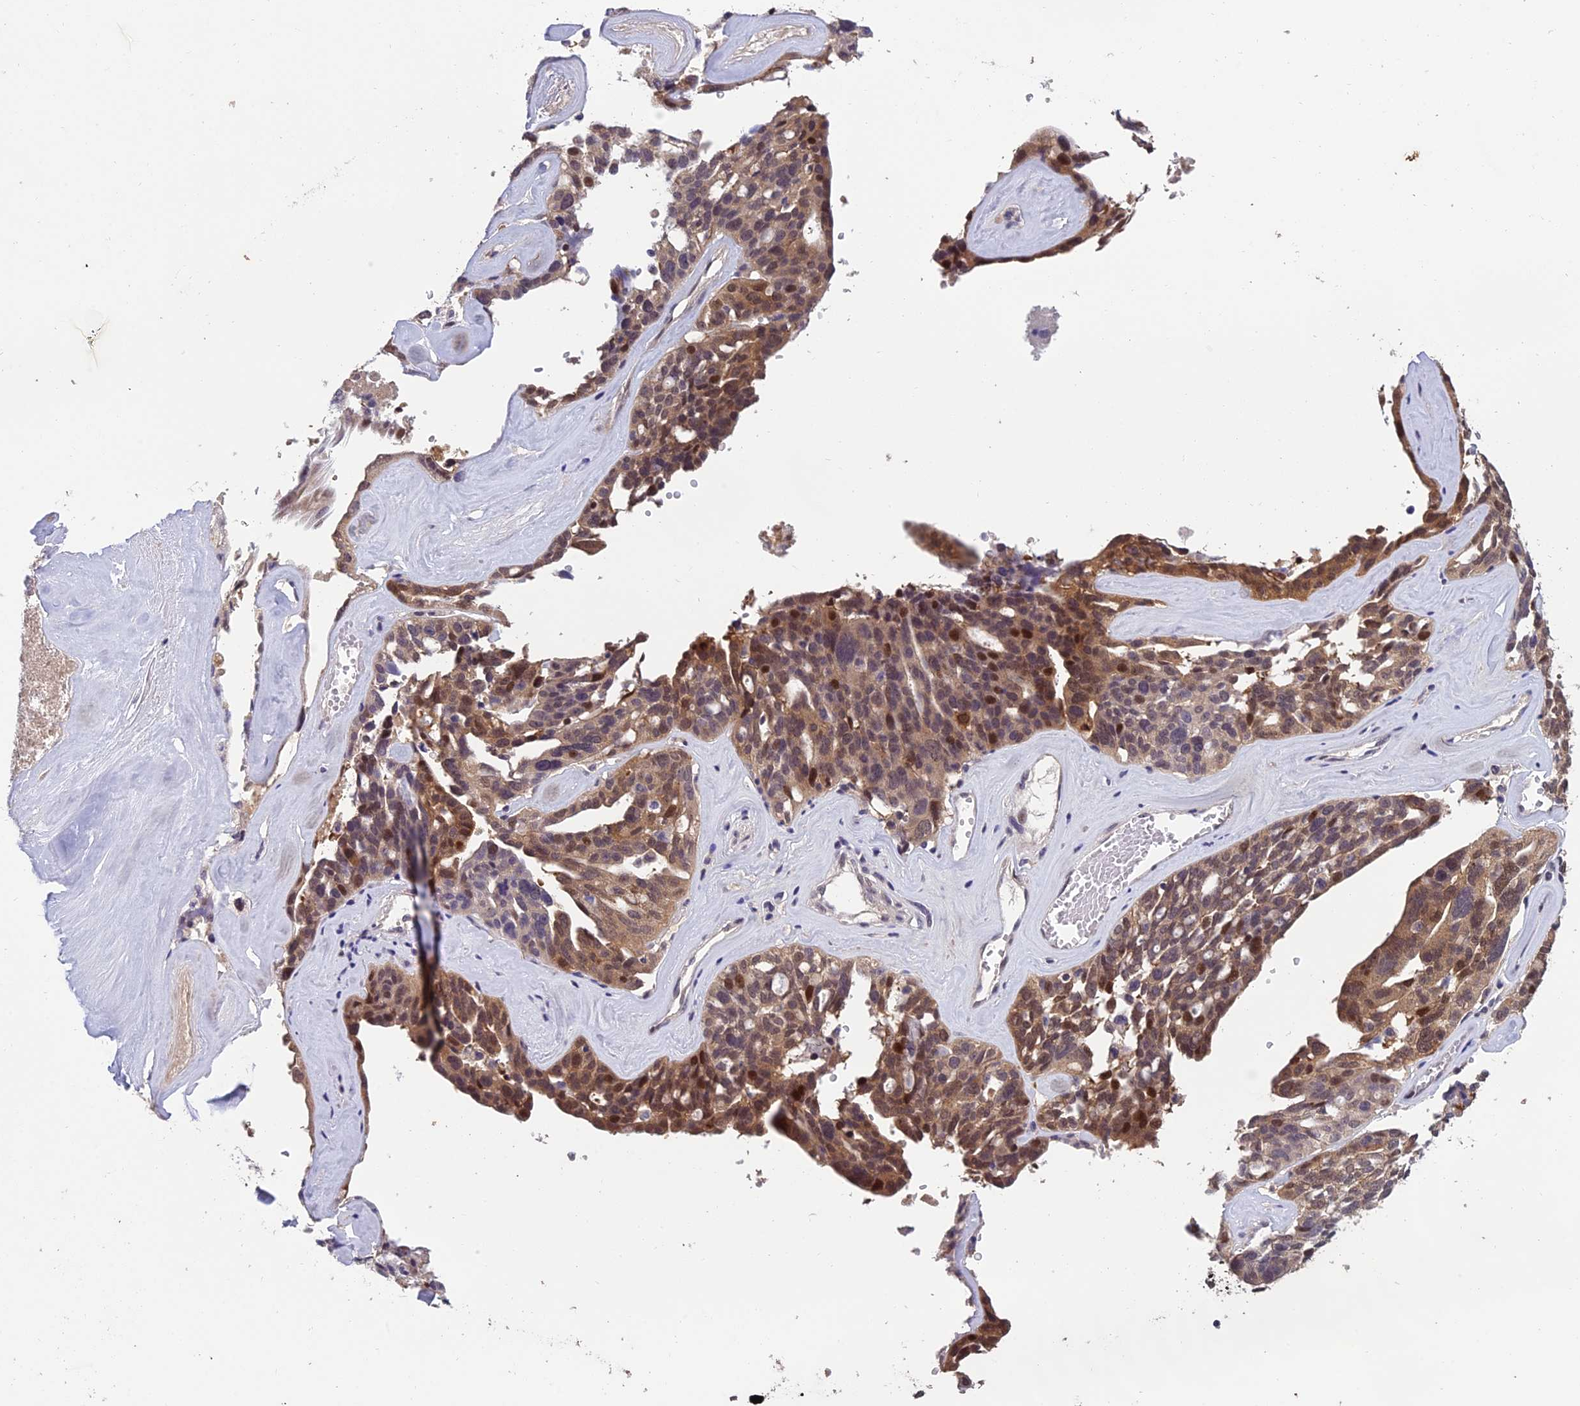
{"staining": {"intensity": "moderate", "quantity": ">75%", "location": "cytoplasmic/membranous,nuclear"}, "tissue": "ovarian cancer", "cell_type": "Tumor cells", "image_type": "cancer", "snomed": [{"axis": "morphology", "description": "Cystadenocarcinoma, serous, NOS"}, {"axis": "topography", "description": "Ovary"}], "caption": "The photomicrograph displays immunohistochemical staining of ovarian cancer. There is moderate cytoplasmic/membranous and nuclear positivity is identified in approximately >75% of tumor cells.", "gene": "GRWD1", "patient": {"sex": "female", "age": 59}}